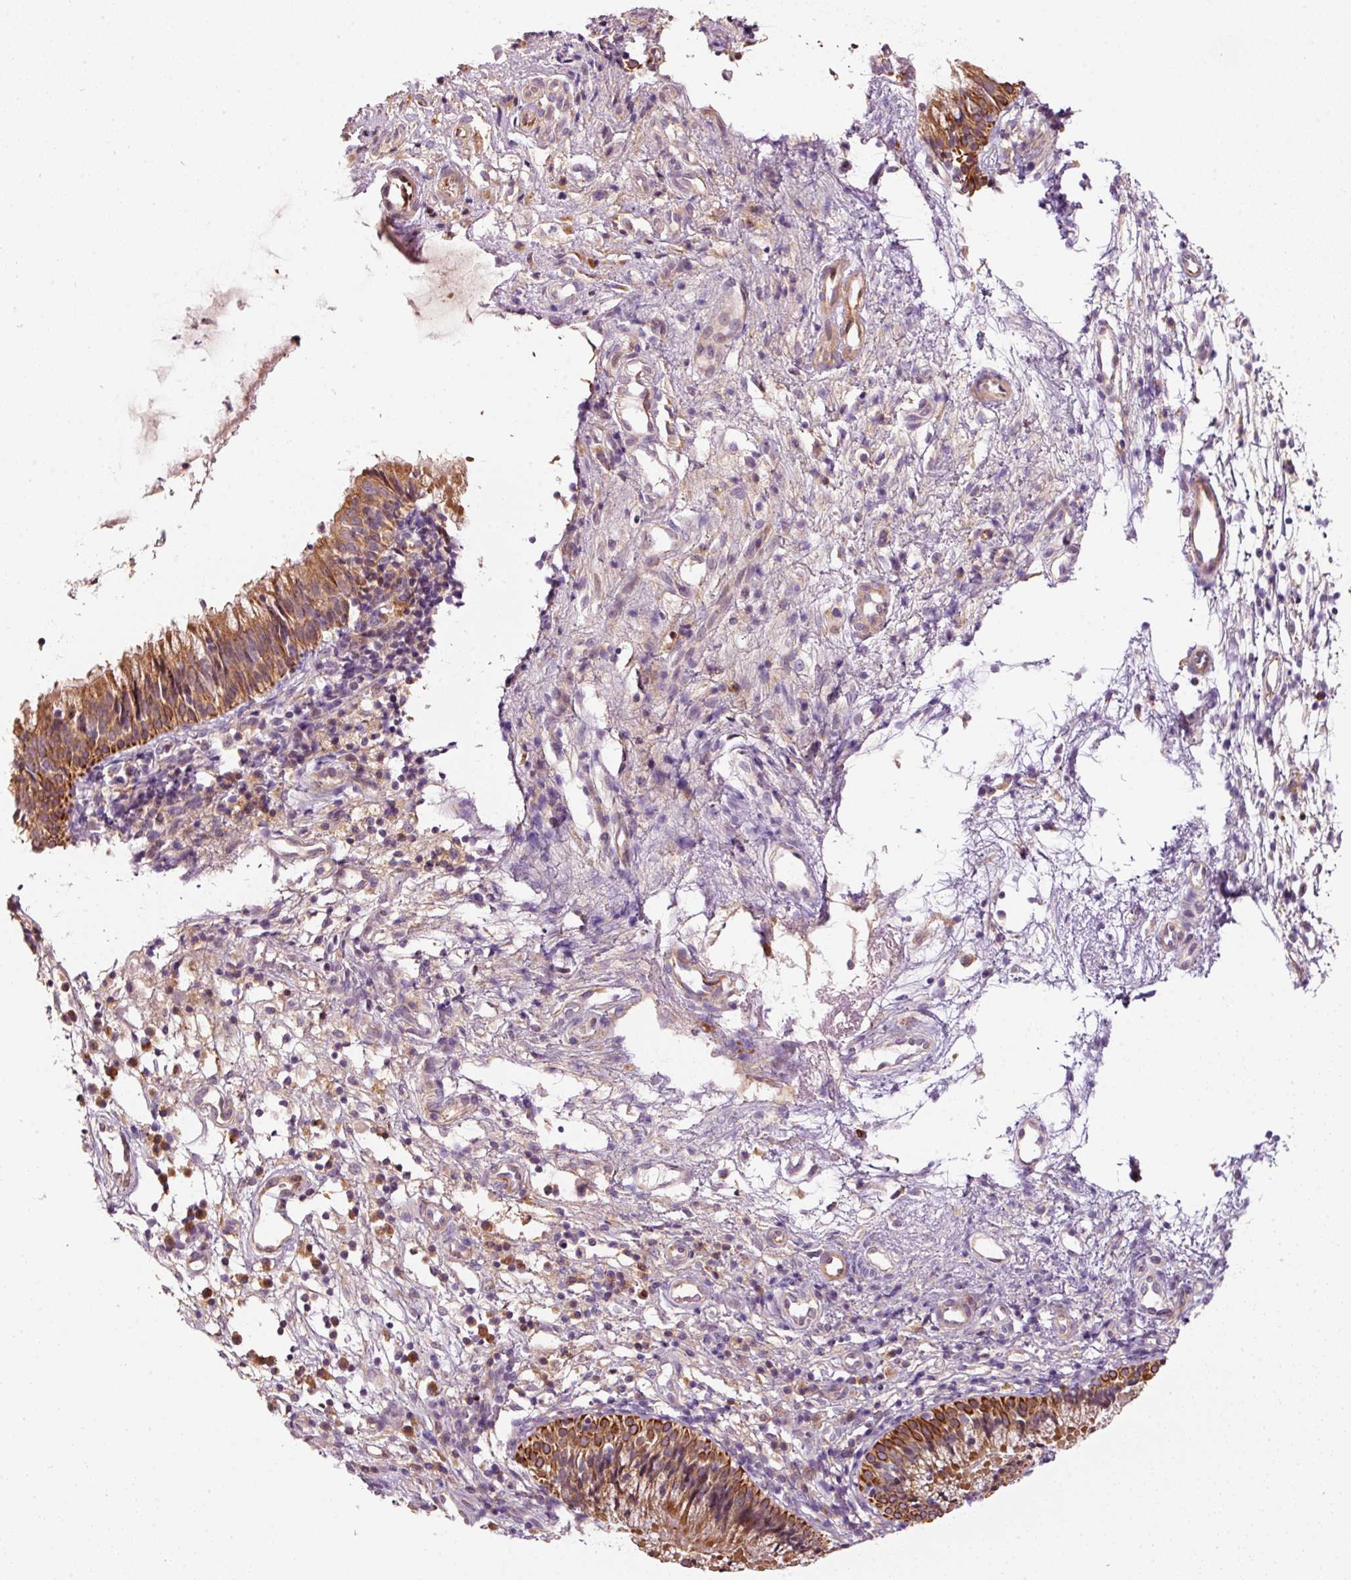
{"staining": {"intensity": "moderate", "quantity": ">75%", "location": "cytoplasmic/membranous"}, "tissue": "nasopharynx", "cell_type": "Respiratory epithelial cells", "image_type": "normal", "snomed": [{"axis": "morphology", "description": "Normal tissue, NOS"}, {"axis": "topography", "description": "Nasopharynx"}], "caption": "Protein expression analysis of unremarkable human nasopharynx reveals moderate cytoplasmic/membranous expression in approximately >75% of respiratory epithelial cells.", "gene": "MAP10", "patient": {"sex": "male", "age": 21}}